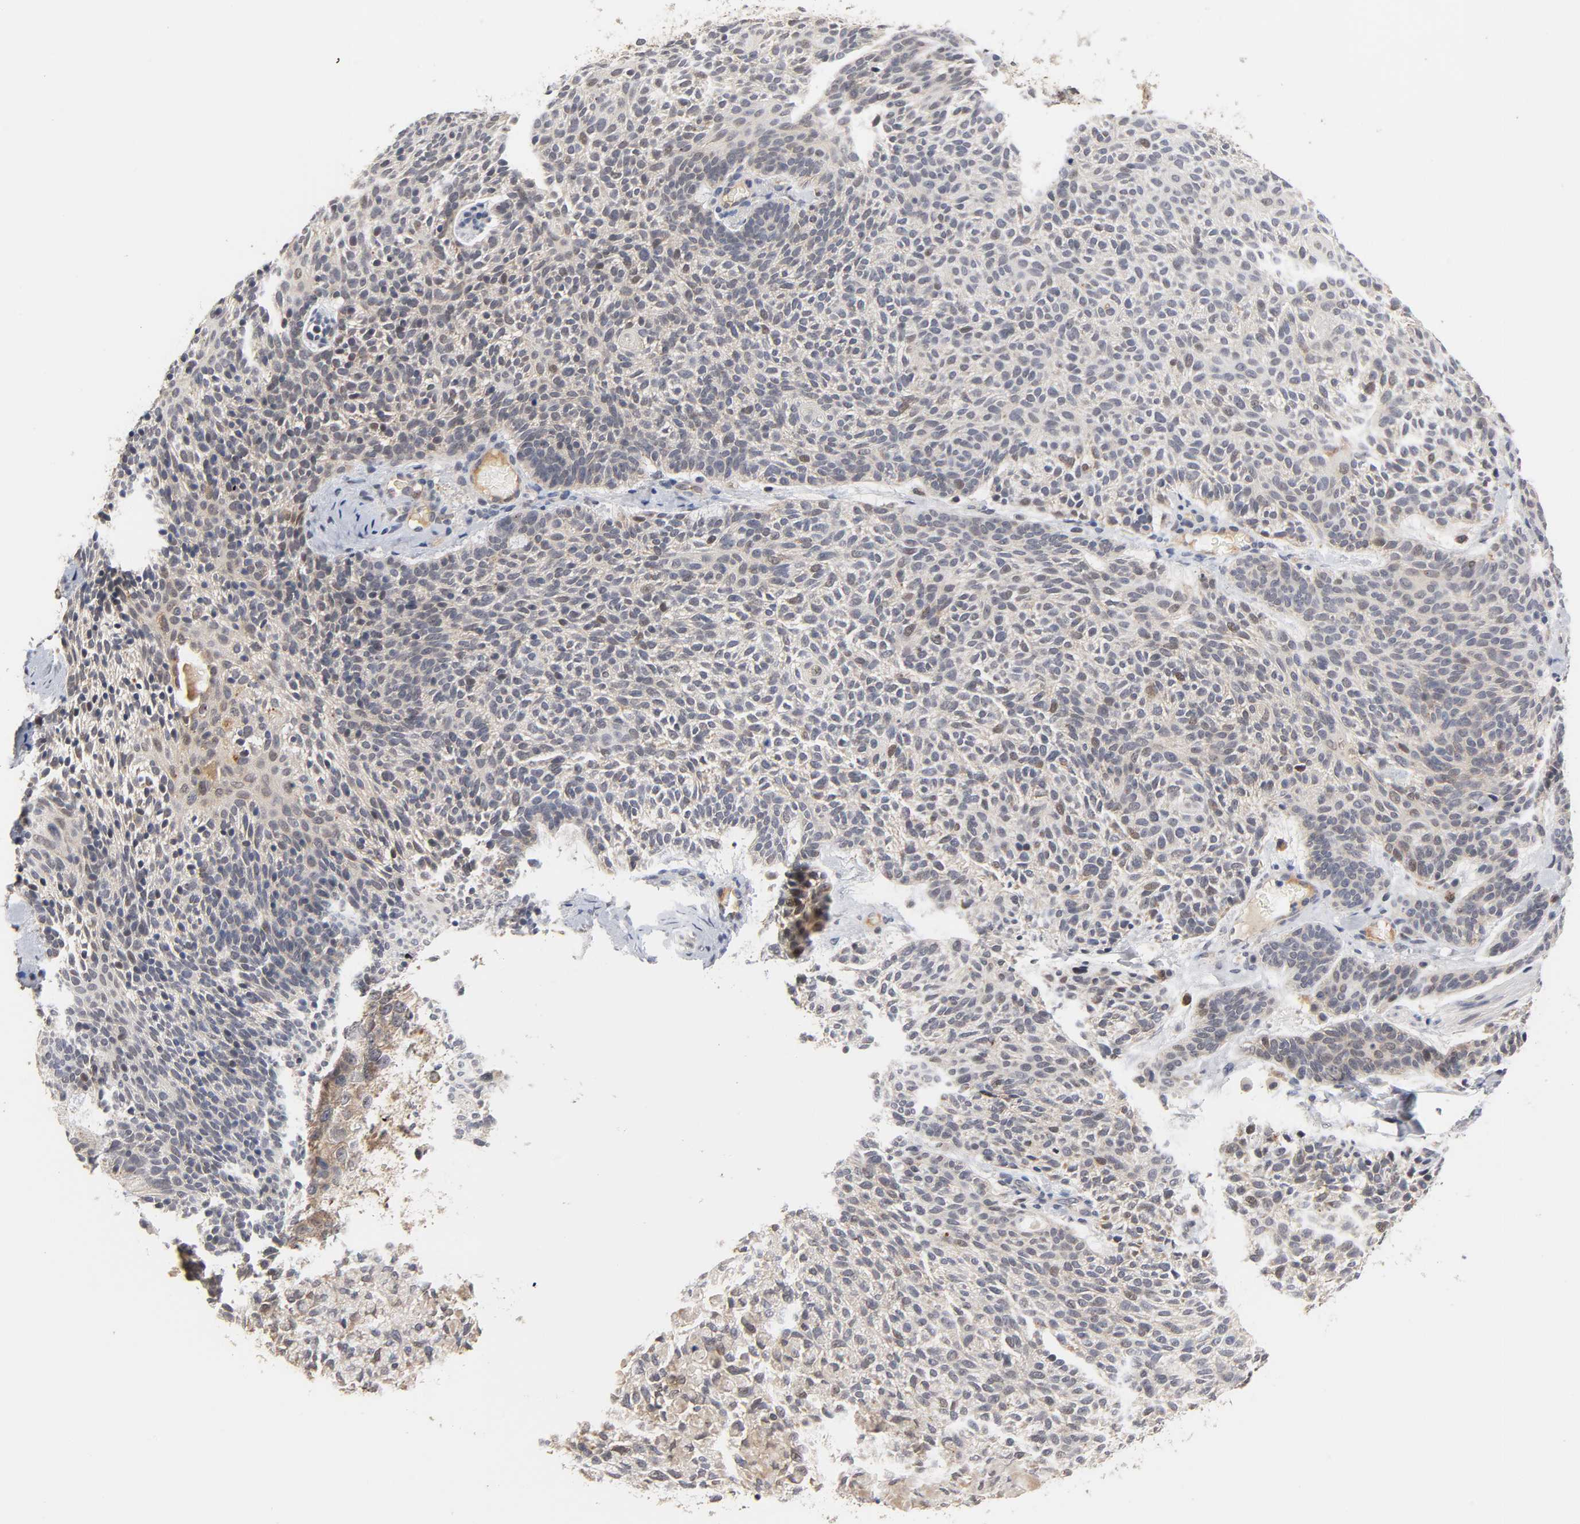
{"staining": {"intensity": "moderate", "quantity": "<25%", "location": "cytoplasmic/membranous,nuclear"}, "tissue": "skin cancer", "cell_type": "Tumor cells", "image_type": "cancer", "snomed": [{"axis": "morphology", "description": "Normal tissue, NOS"}, {"axis": "morphology", "description": "Basal cell carcinoma"}, {"axis": "topography", "description": "Skin"}], "caption": "An immunohistochemistry micrograph of neoplastic tissue is shown. Protein staining in brown highlights moderate cytoplasmic/membranous and nuclear positivity in skin cancer (basal cell carcinoma) within tumor cells. (Brightfield microscopy of DAB IHC at high magnification).", "gene": "GSTZ1", "patient": {"sex": "female", "age": 70}}